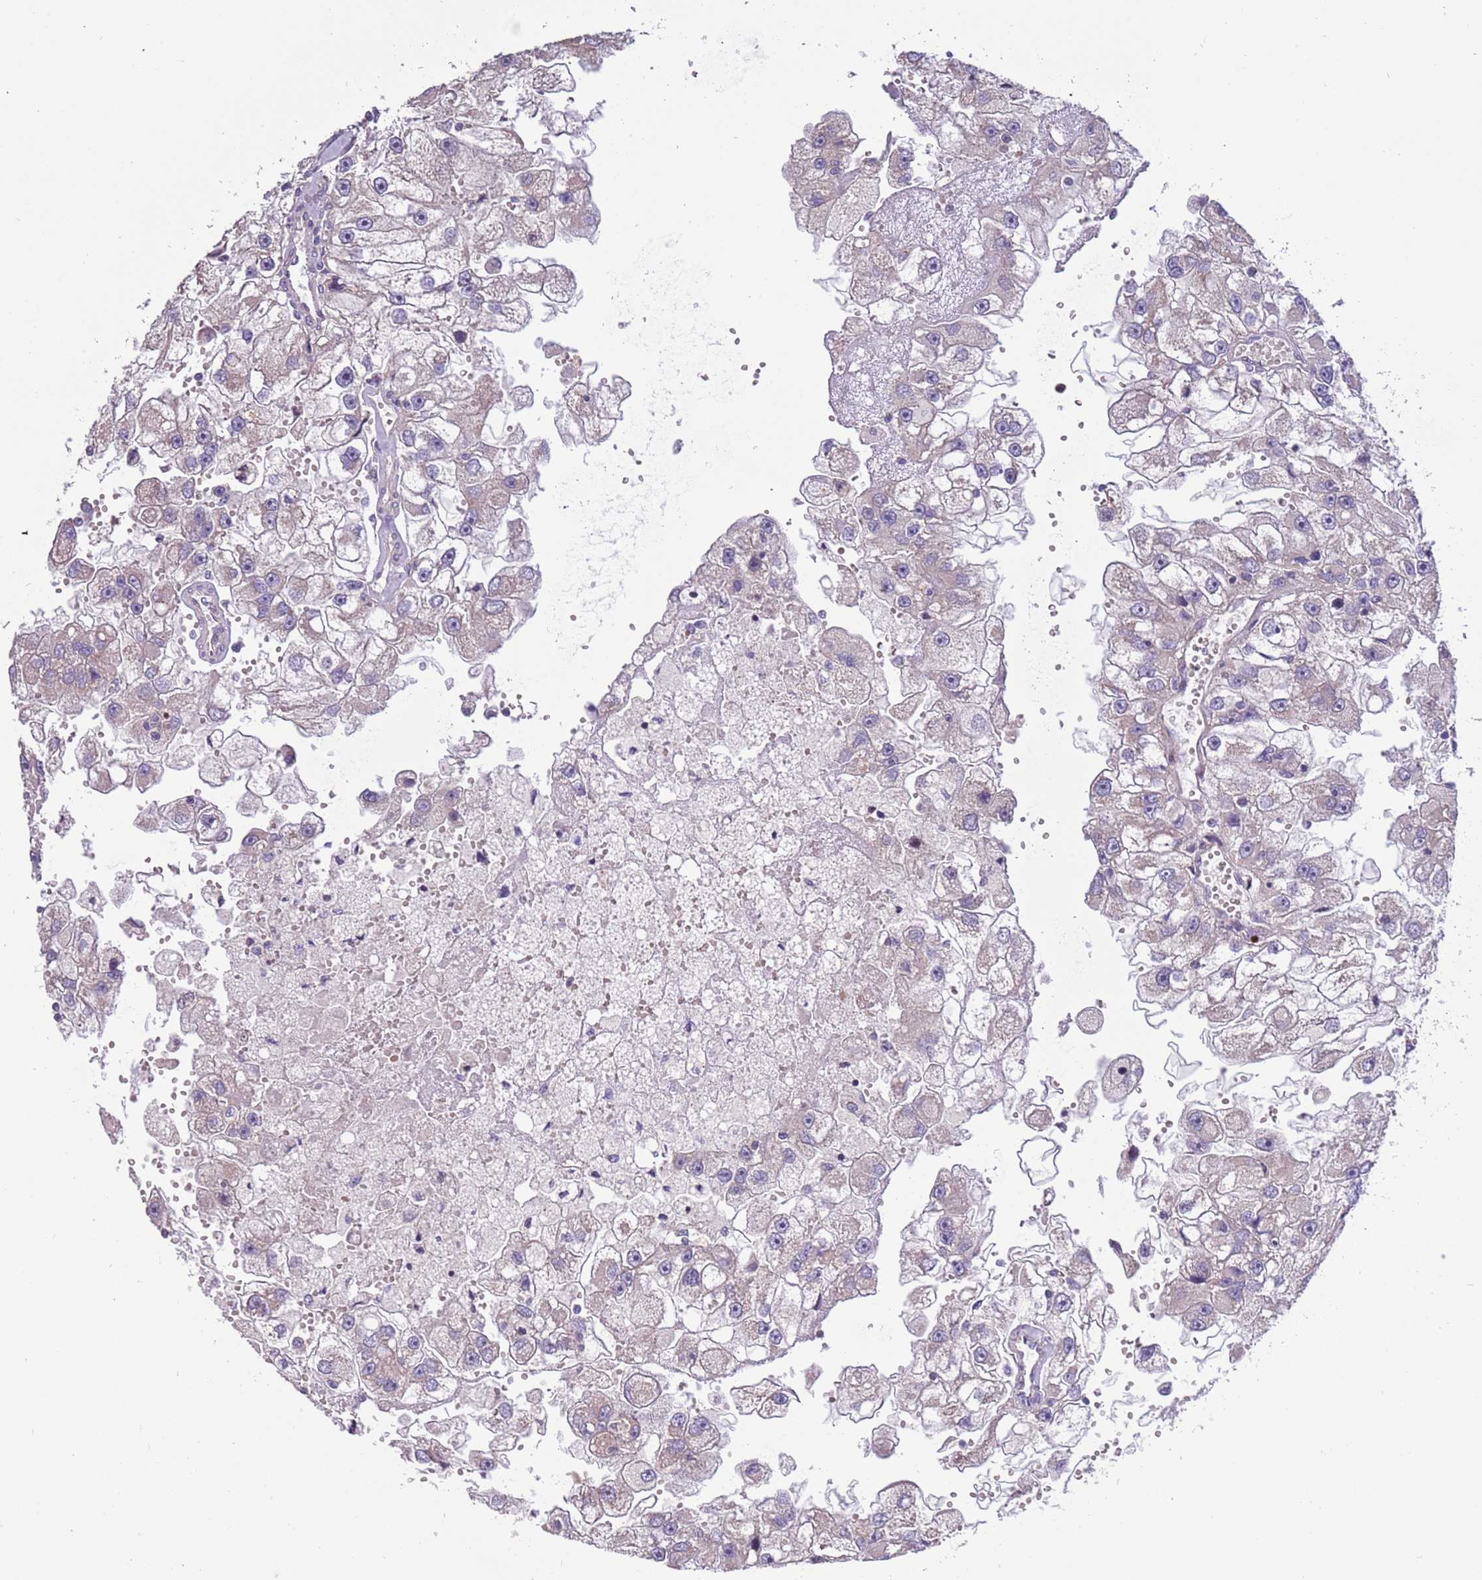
{"staining": {"intensity": "weak", "quantity": "<25%", "location": "cytoplasmic/membranous"}, "tissue": "renal cancer", "cell_type": "Tumor cells", "image_type": "cancer", "snomed": [{"axis": "morphology", "description": "Adenocarcinoma, NOS"}, {"axis": "topography", "description": "Kidney"}], "caption": "Protein analysis of renal adenocarcinoma reveals no significant positivity in tumor cells.", "gene": "LAMB4", "patient": {"sex": "male", "age": 63}}